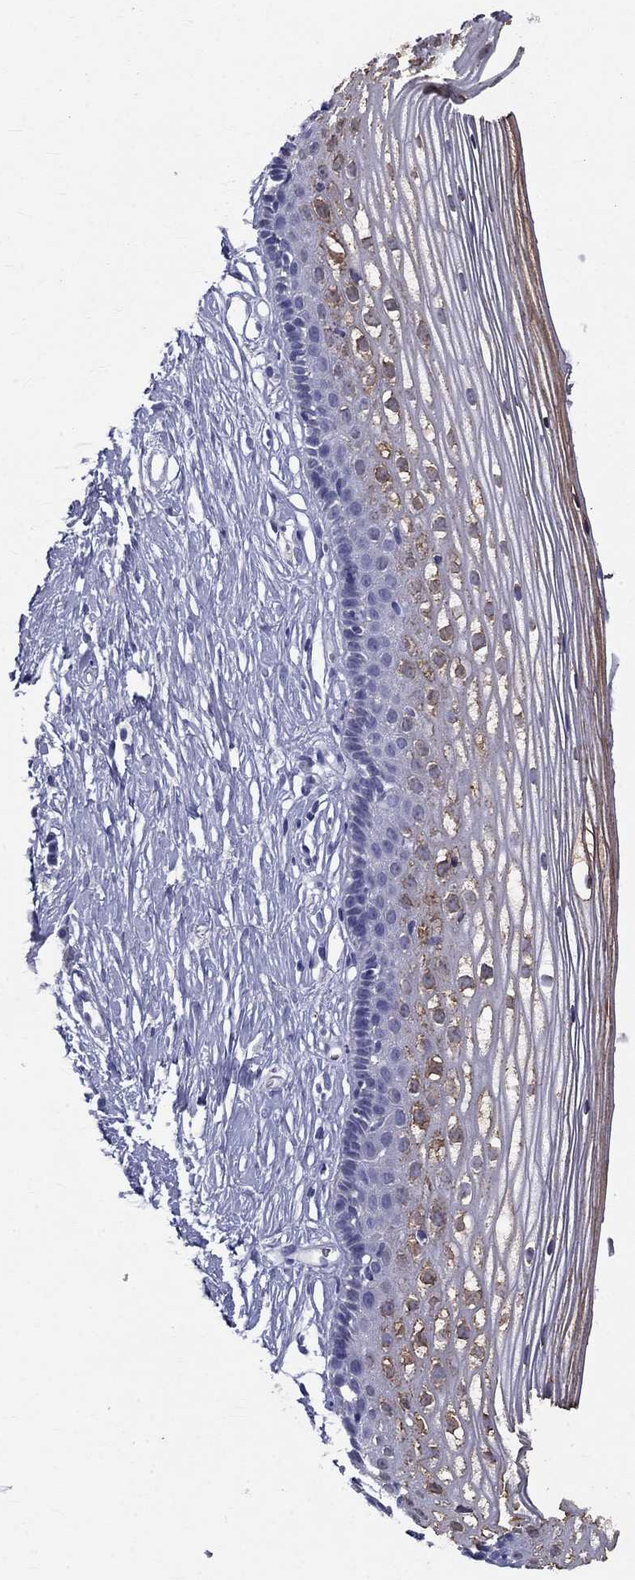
{"staining": {"intensity": "negative", "quantity": "none", "location": "none"}, "tissue": "cervix", "cell_type": "Glandular cells", "image_type": "normal", "snomed": [{"axis": "morphology", "description": "Normal tissue, NOS"}, {"axis": "topography", "description": "Cervix"}], "caption": "IHC micrograph of benign cervix: cervix stained with DAB (3,3'-diaminobenzidine) reveals no significant protein expression in glandular cells. Nuclei are stained in blue.", "gene": "IGSF8", "patient": {"sex": "female", "age": 40}}